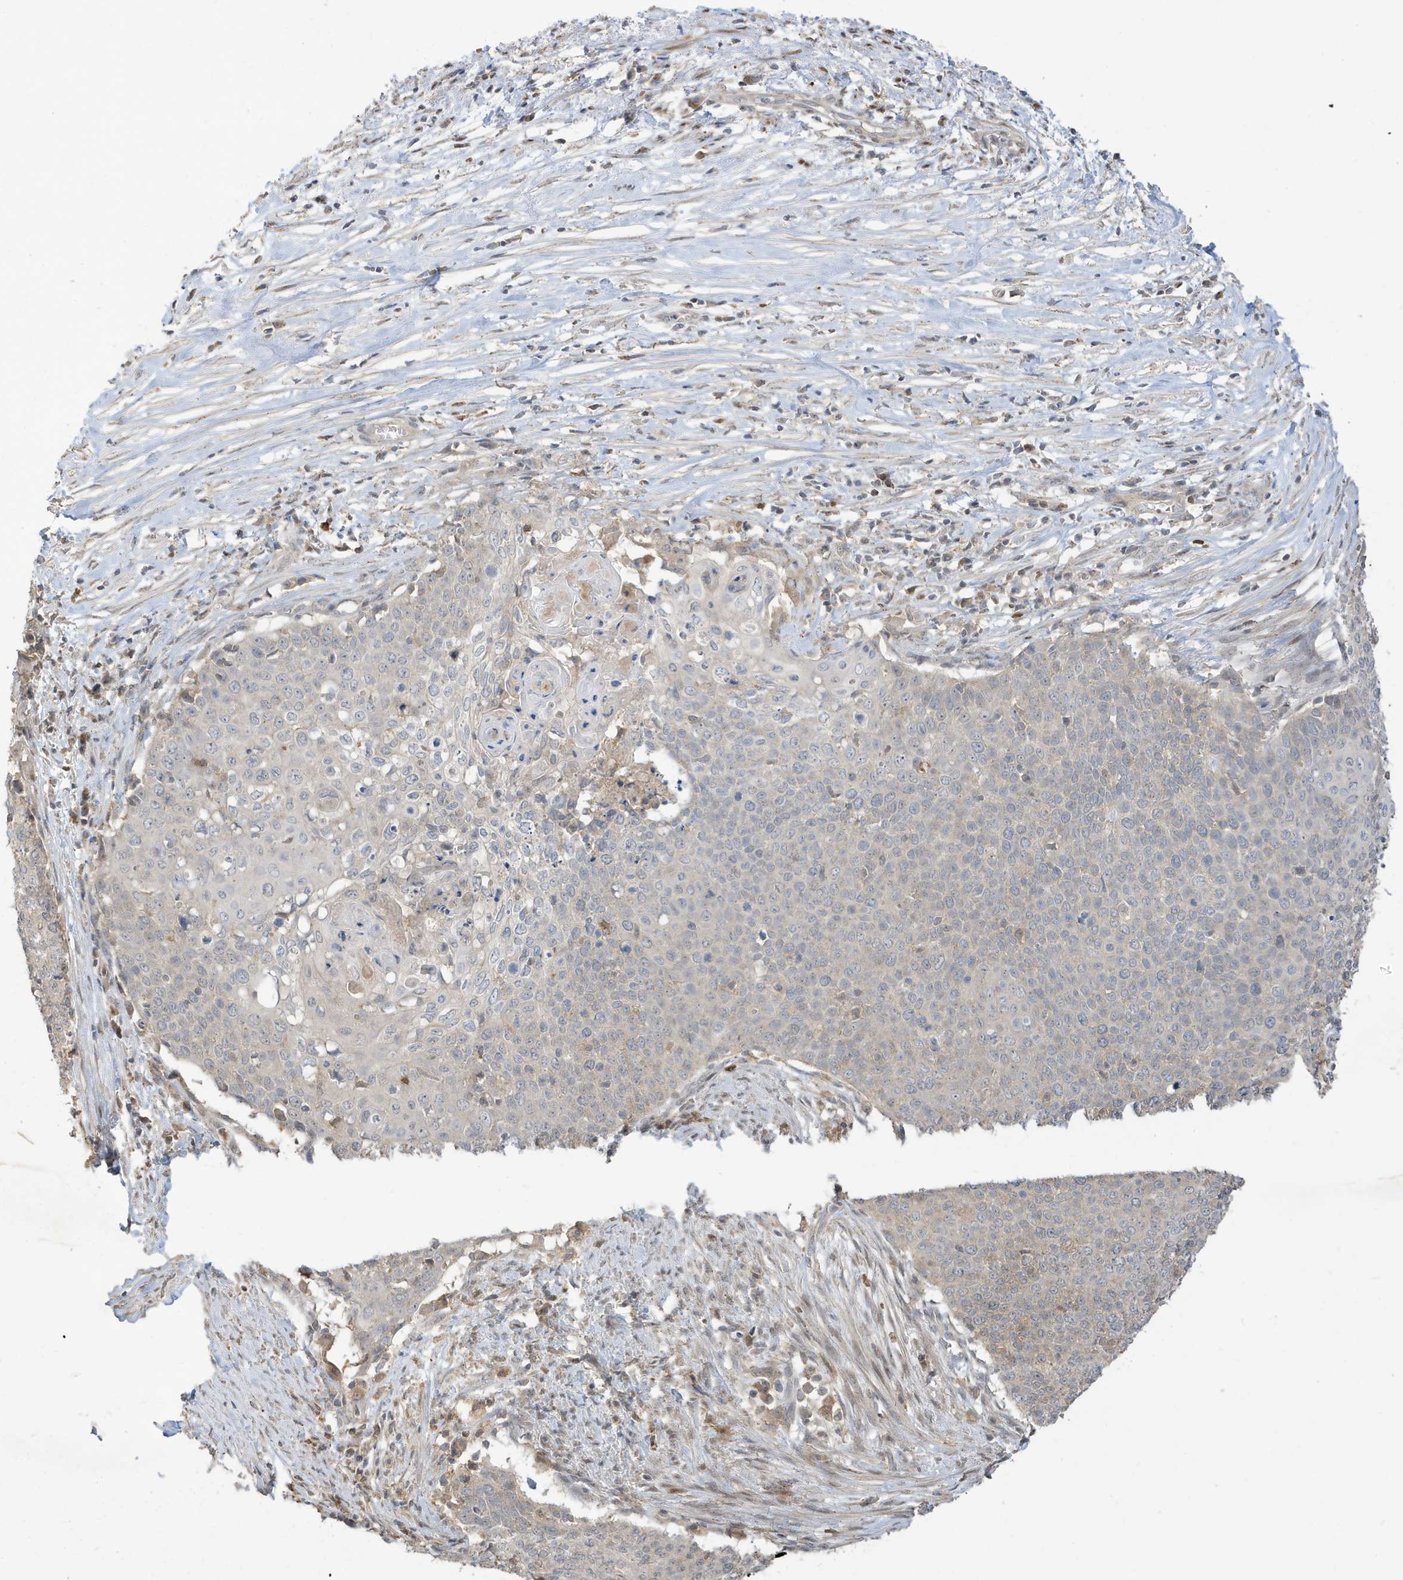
{"staining": {"intensity": "negative", "quantity": "none", "location": "none"}, "tissue": "cervical cancer", "cell_type": "Tumor cells", "image_type": "cancer", "snomed": [{"axis": "morphology", "description": "Squamous cell carcinoma, NOS"}, {"axis": "topography", "description": "Cervix"}], "caption": "Protein analysis of cervical squamous cell carcinoma demonstrates no significant positivity in tumor cells. The staining was performed using DAB to visualize the protein expression in brown, while the nuclei were stained in blue with hematoxylin (Magnification: 20x).", "gene": "TAB3", "patient": {"sex": "female", "age": 39}}